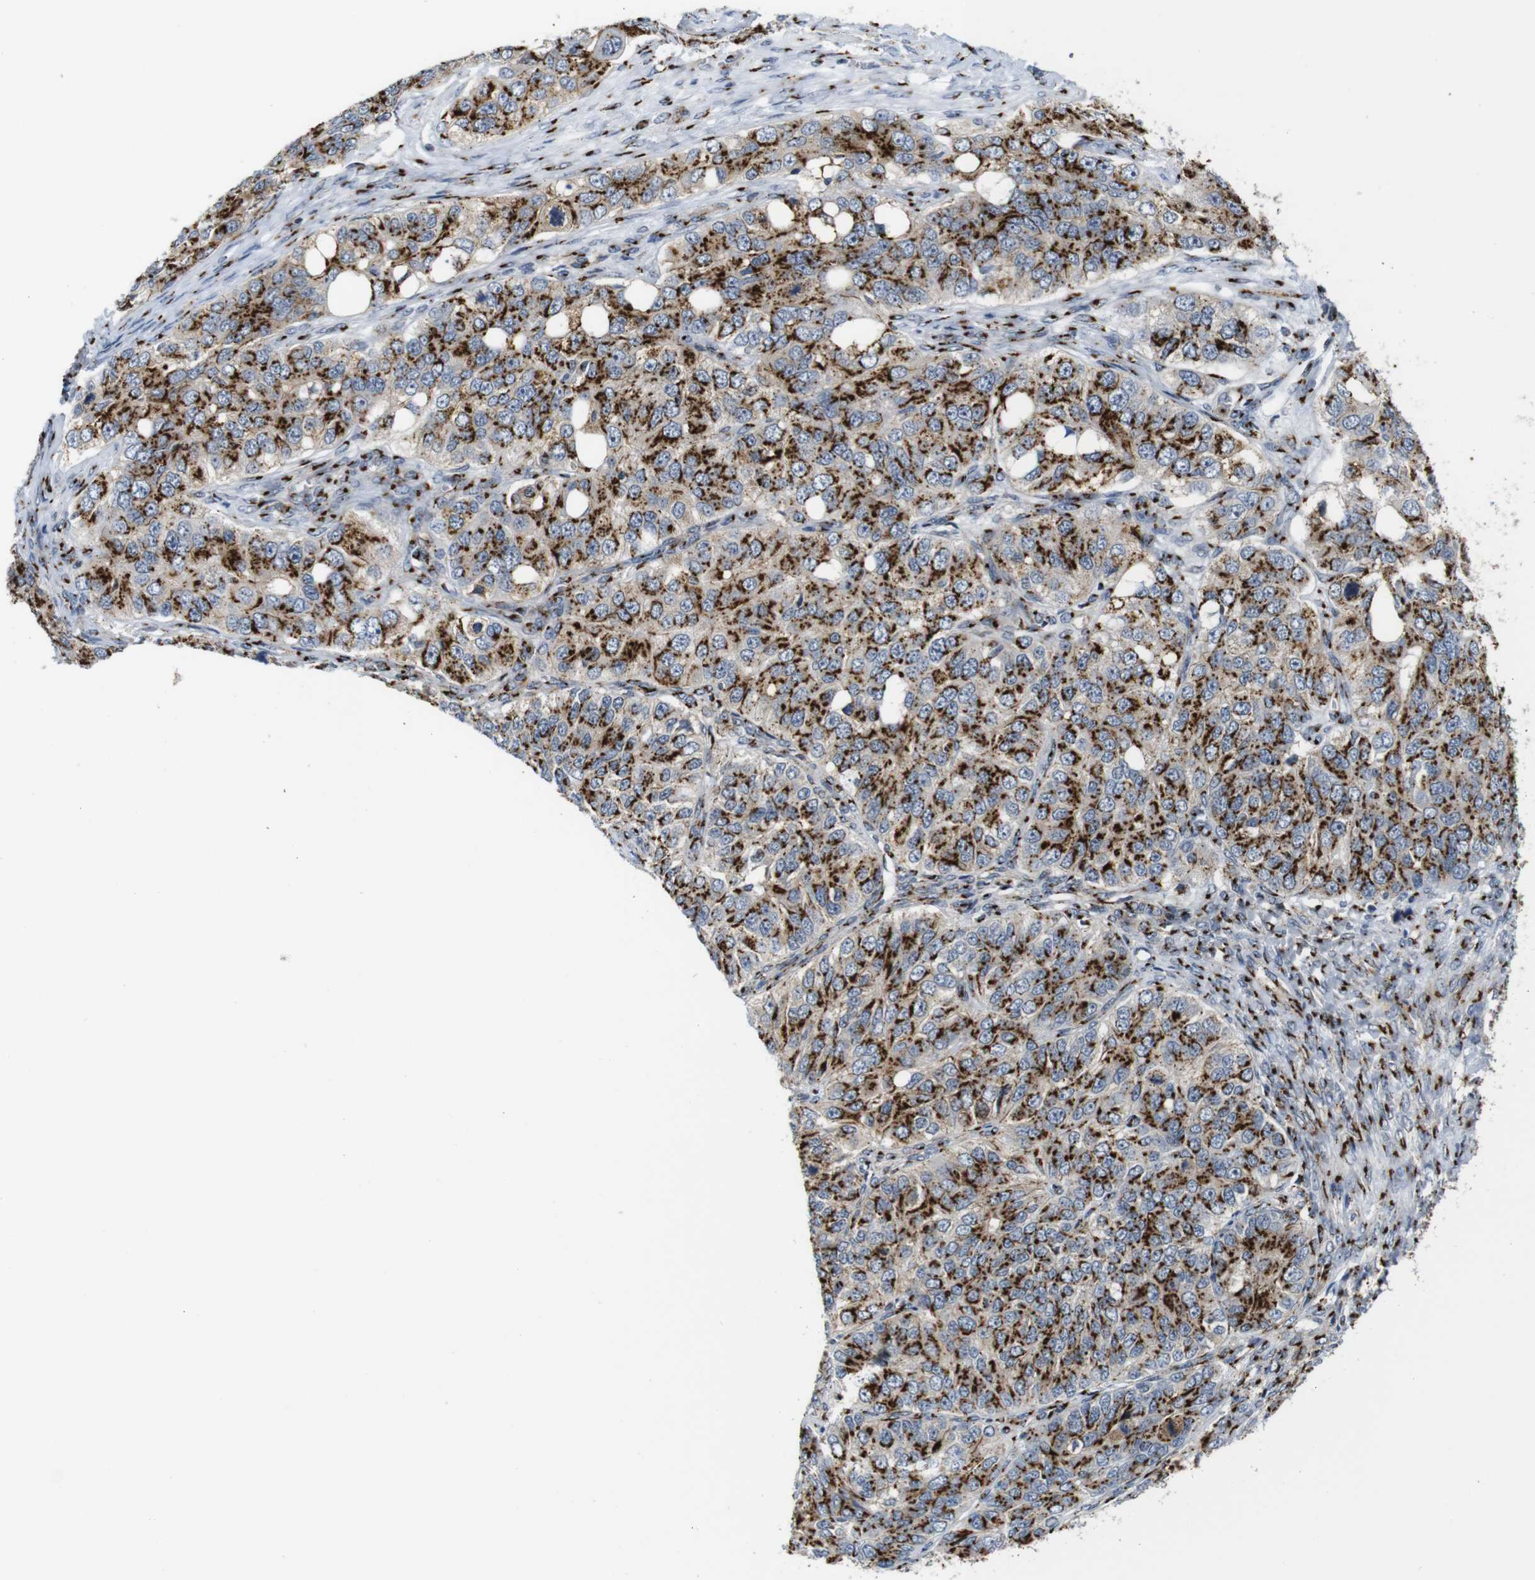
{"staining": {"intensity": "strong", "quantity": ">75%", "location": "cytoplasmic/membranous"}, "tissue": "ovarian cancer", "cell_type": "Tumor cells", "image_type": "cancer", "snomed": [{"axis": "morphology", "description": "Carcinoma, endometroid"}, {"axis": "topography", "description": "Ovary"}], "caption": "Endometroid carcinoma (ovarian) stained with a brown dye exhibits strong cytoplasmic/membranous positive expression in about >75% of tumor cells.", "gene": "TGOLN2", "patient": {"sex": "female", "age": 51}}